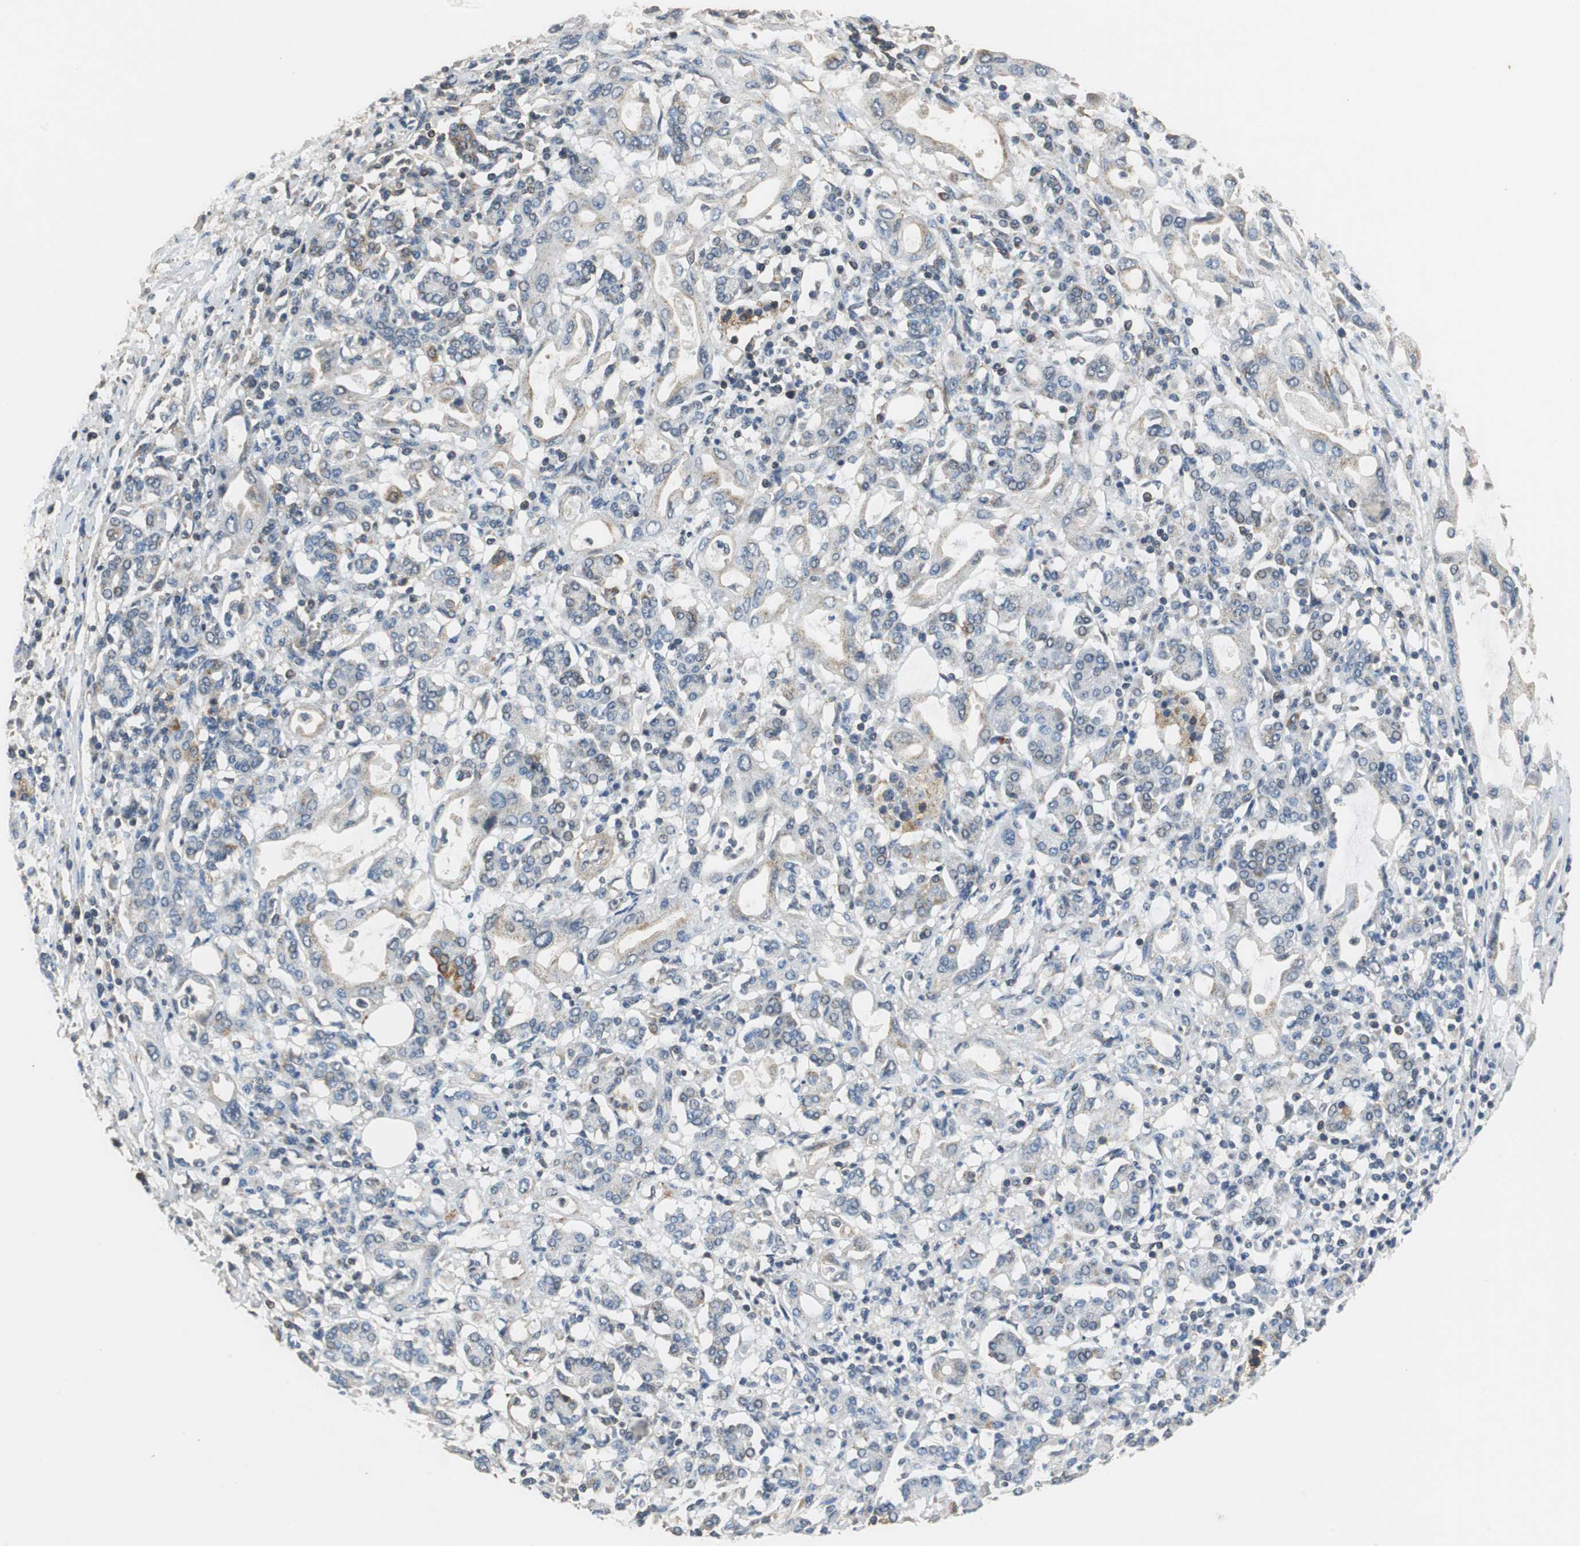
{"staining": {"intensity": "weak", "quantity": "25%-75%", "location": "cytoplasmic/membranous"}, "tissue": "pancreatic cancer", "cell_type": "Tumor cells", "image_type": "cancer", "snomed": [{"axis": "morphology", "description": "Adenocarcinoma, NOS"}, {"axis": "topography", "description": "Pancreas"}], "caption": "A histopathology image of human pancreatic cancer stained for a protein demonstrates weak cytoplasmic/membranous brown staining in tumor cells. The staining is performed using DAB brown chromogen to label protein expression. The nuclei are counter-stained blue using hematoxylin.", "gene": "NNT", "patient": {"sex": "female", "age": 57}}